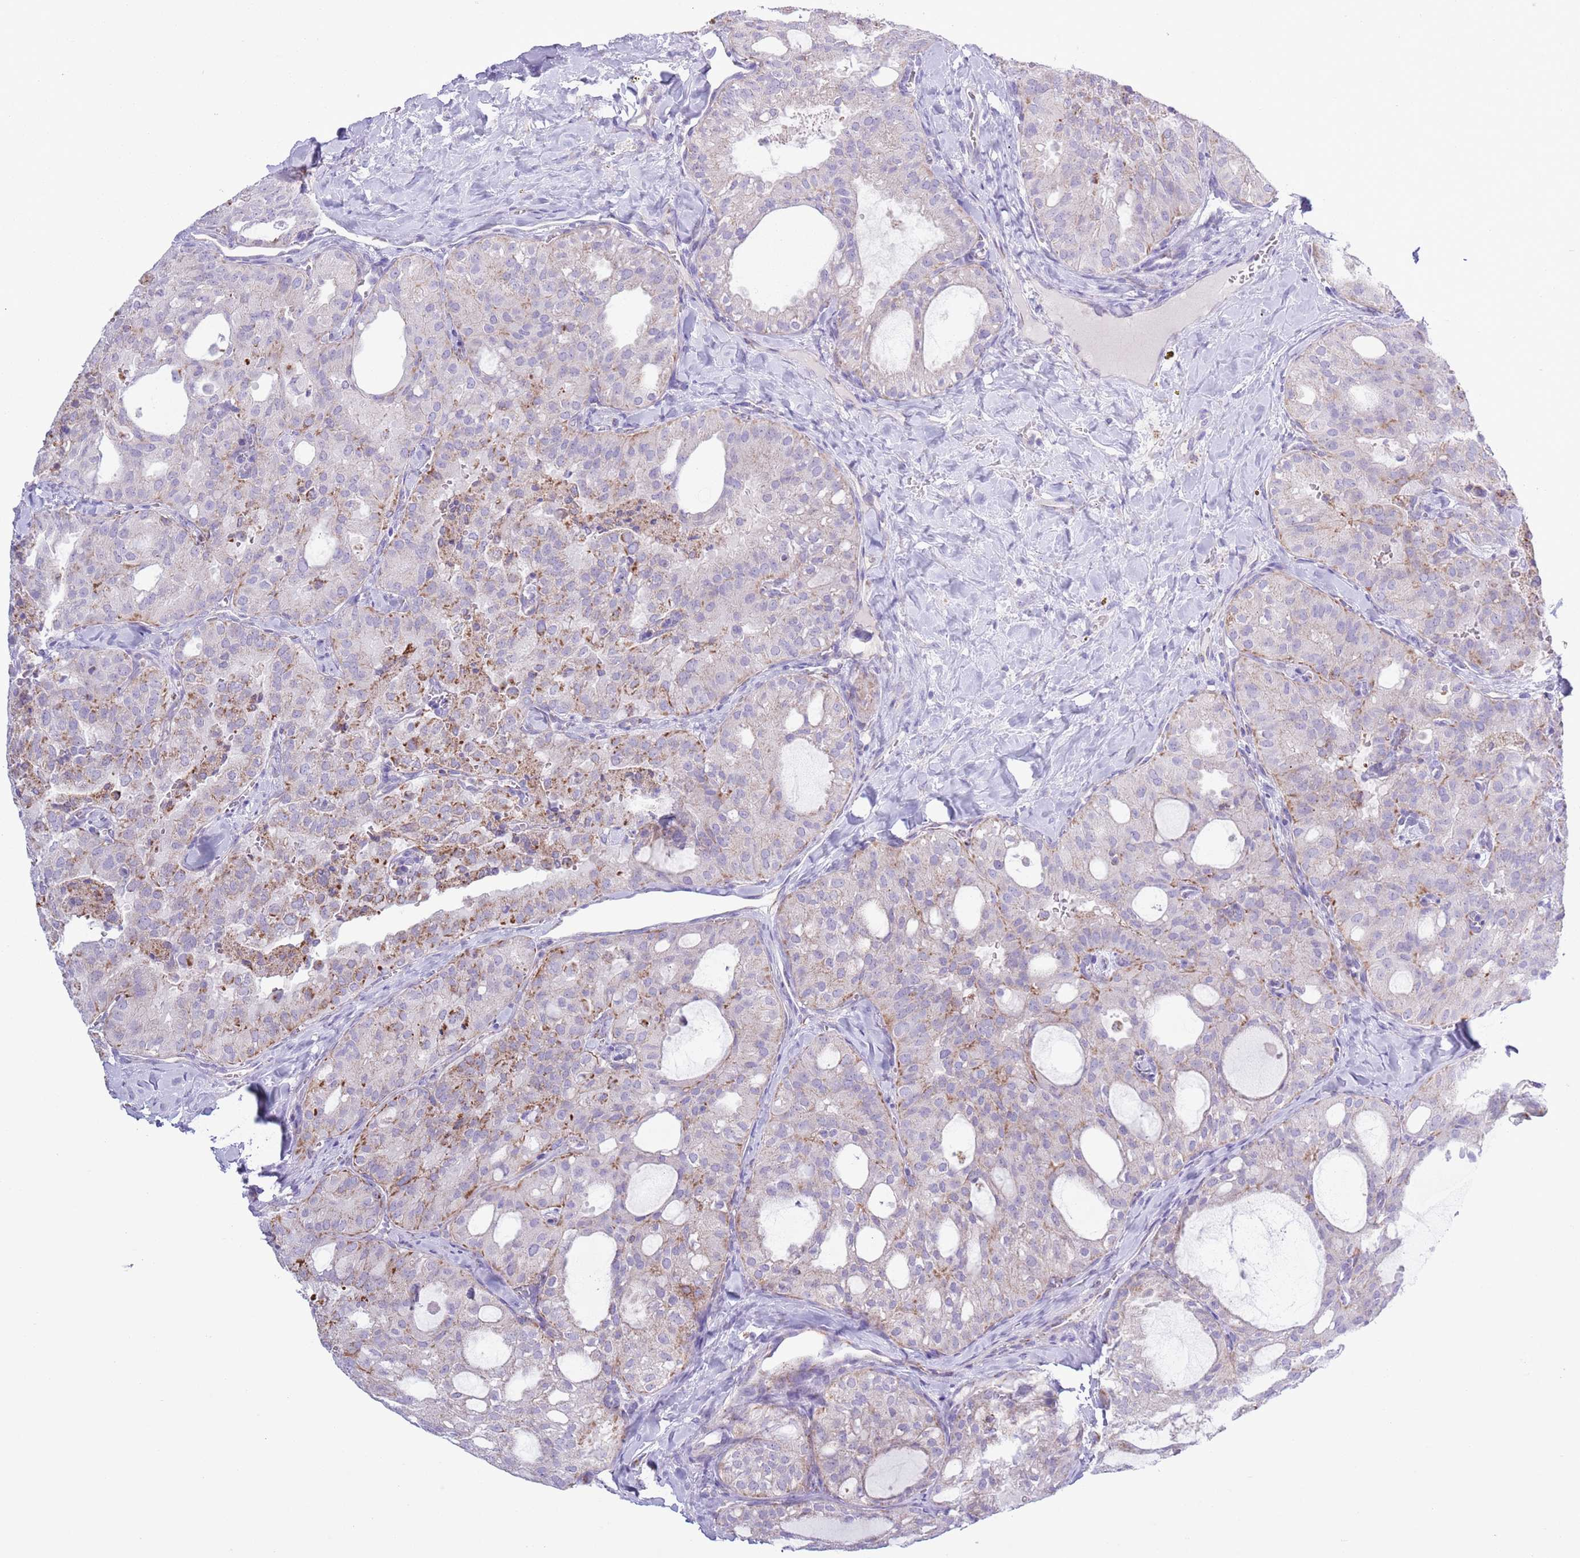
{"staining": {"intensity": "moderate", "quantity": "25%-75%", "location": "cytoplasmic/membranous"}, "tissue": "thyroid cancer", "cell_type": "Tumor cells", "image_type": "cancer", "snomed": [{"axis": "morphology", "description": "Follicular adenoma carcinoma, NOS"}, {"axis": "topography", "description": "Thyroid gland"}], "caption": "A photomicrograph showing moderate cytoplasmic/membranous positivity in approximately 25%-75% of tumor cells in thyroid cancer, as visualized by brown immunohistochemical staining.", "gene": "ATP6V1B1", "patient": {"sex": "male", "age": 75}}